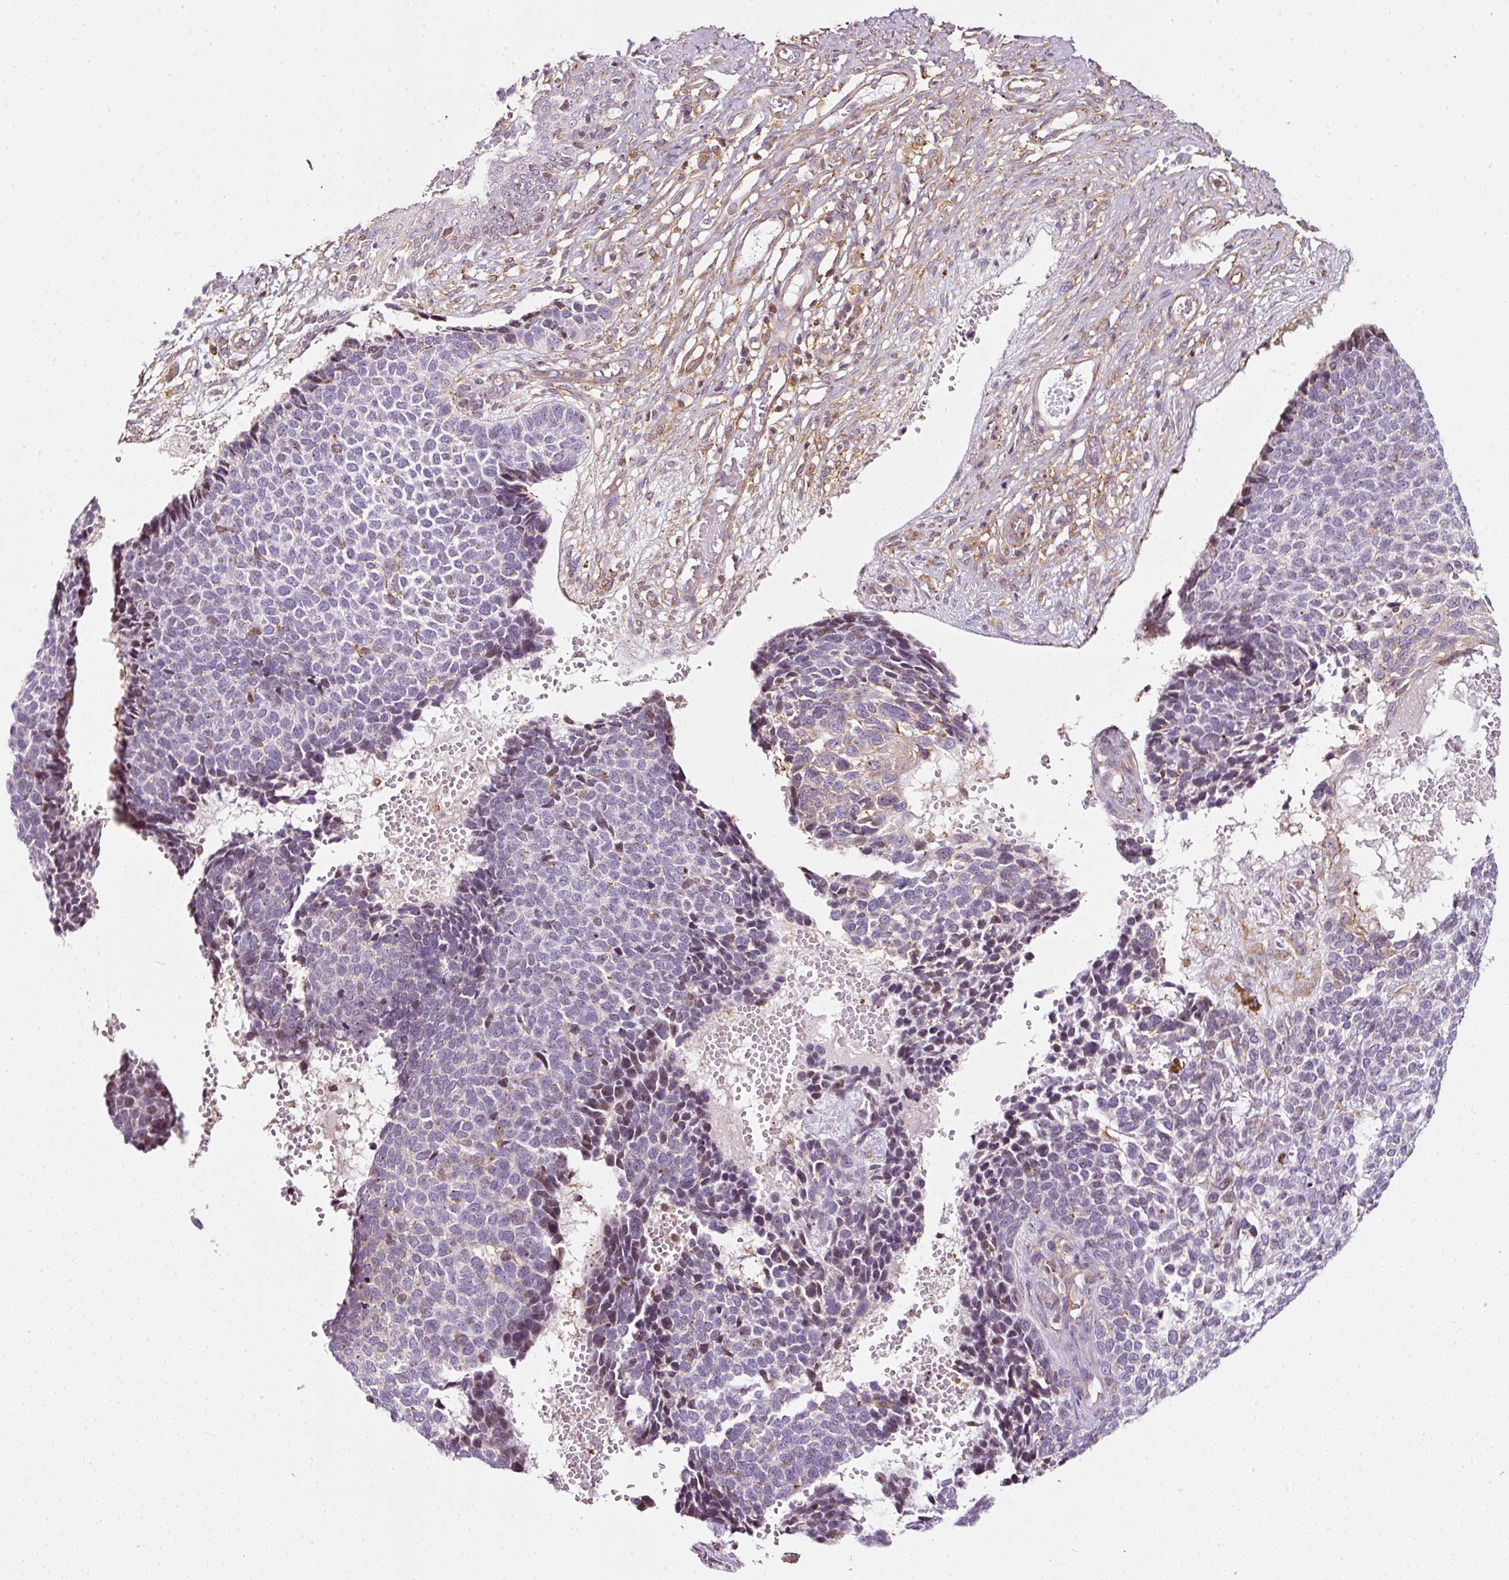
{"staining": {"intensity": "negative", "quantity": "none", "location": "none"}, "tissue": "skin cancer", "cell_type": "Tumor cells", "image_type": "cancer", "snomed": [{"axis": "morphology", "description": "Basal cell carcinoma"}, {"axis": "topography", "description": "Skin"}], "caption": "Immunohistochemistry (IHC) of basal cell carcinoma (skin) displays no staining in tumor cells.", "gene": "SCNM1", "patient": {"sex": "female", "age": 84}}